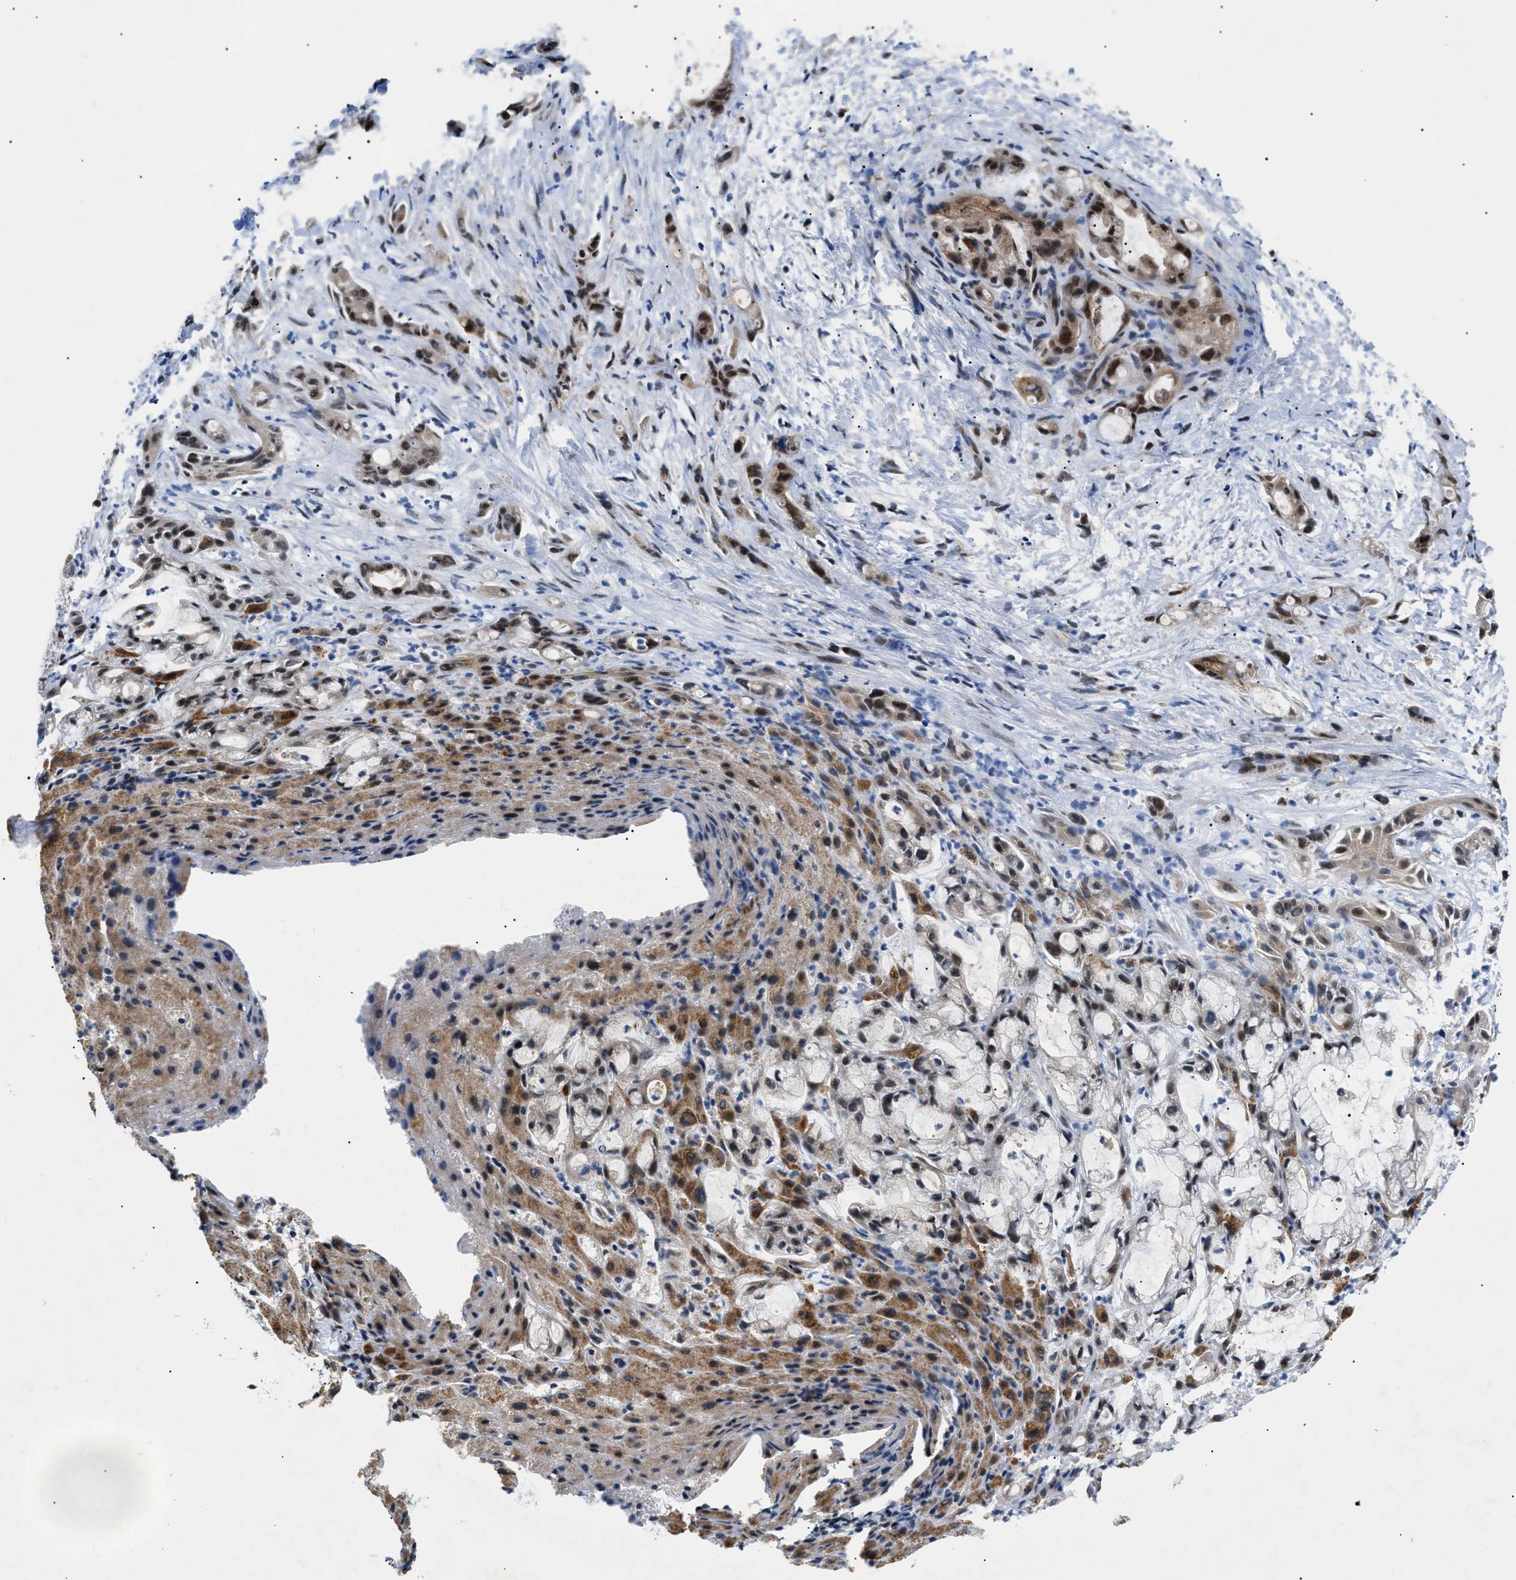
{"staining": {"intensity": "moderate", "quantity": ">75%", "location": "cytoplasmic/membranous,nuclear"}, "tissue": "liver cancer", "cell_type": "Tumor cells", "image_type": "cancer", "snomed": [{"axis": "morphology", "description": "Cholangiocarcinoma"}, {"axis": "topography", "description": "Liver"}], "caption": "Liver cancer (cholangiocarcinoma) stained with a brown dye shows moderate cytoplasmic/membranous and nuclear positive expression in approximately >75% of tumor cells.", "gene": "ZBTB11", "patient": {"sex": "female", "age": 72}}